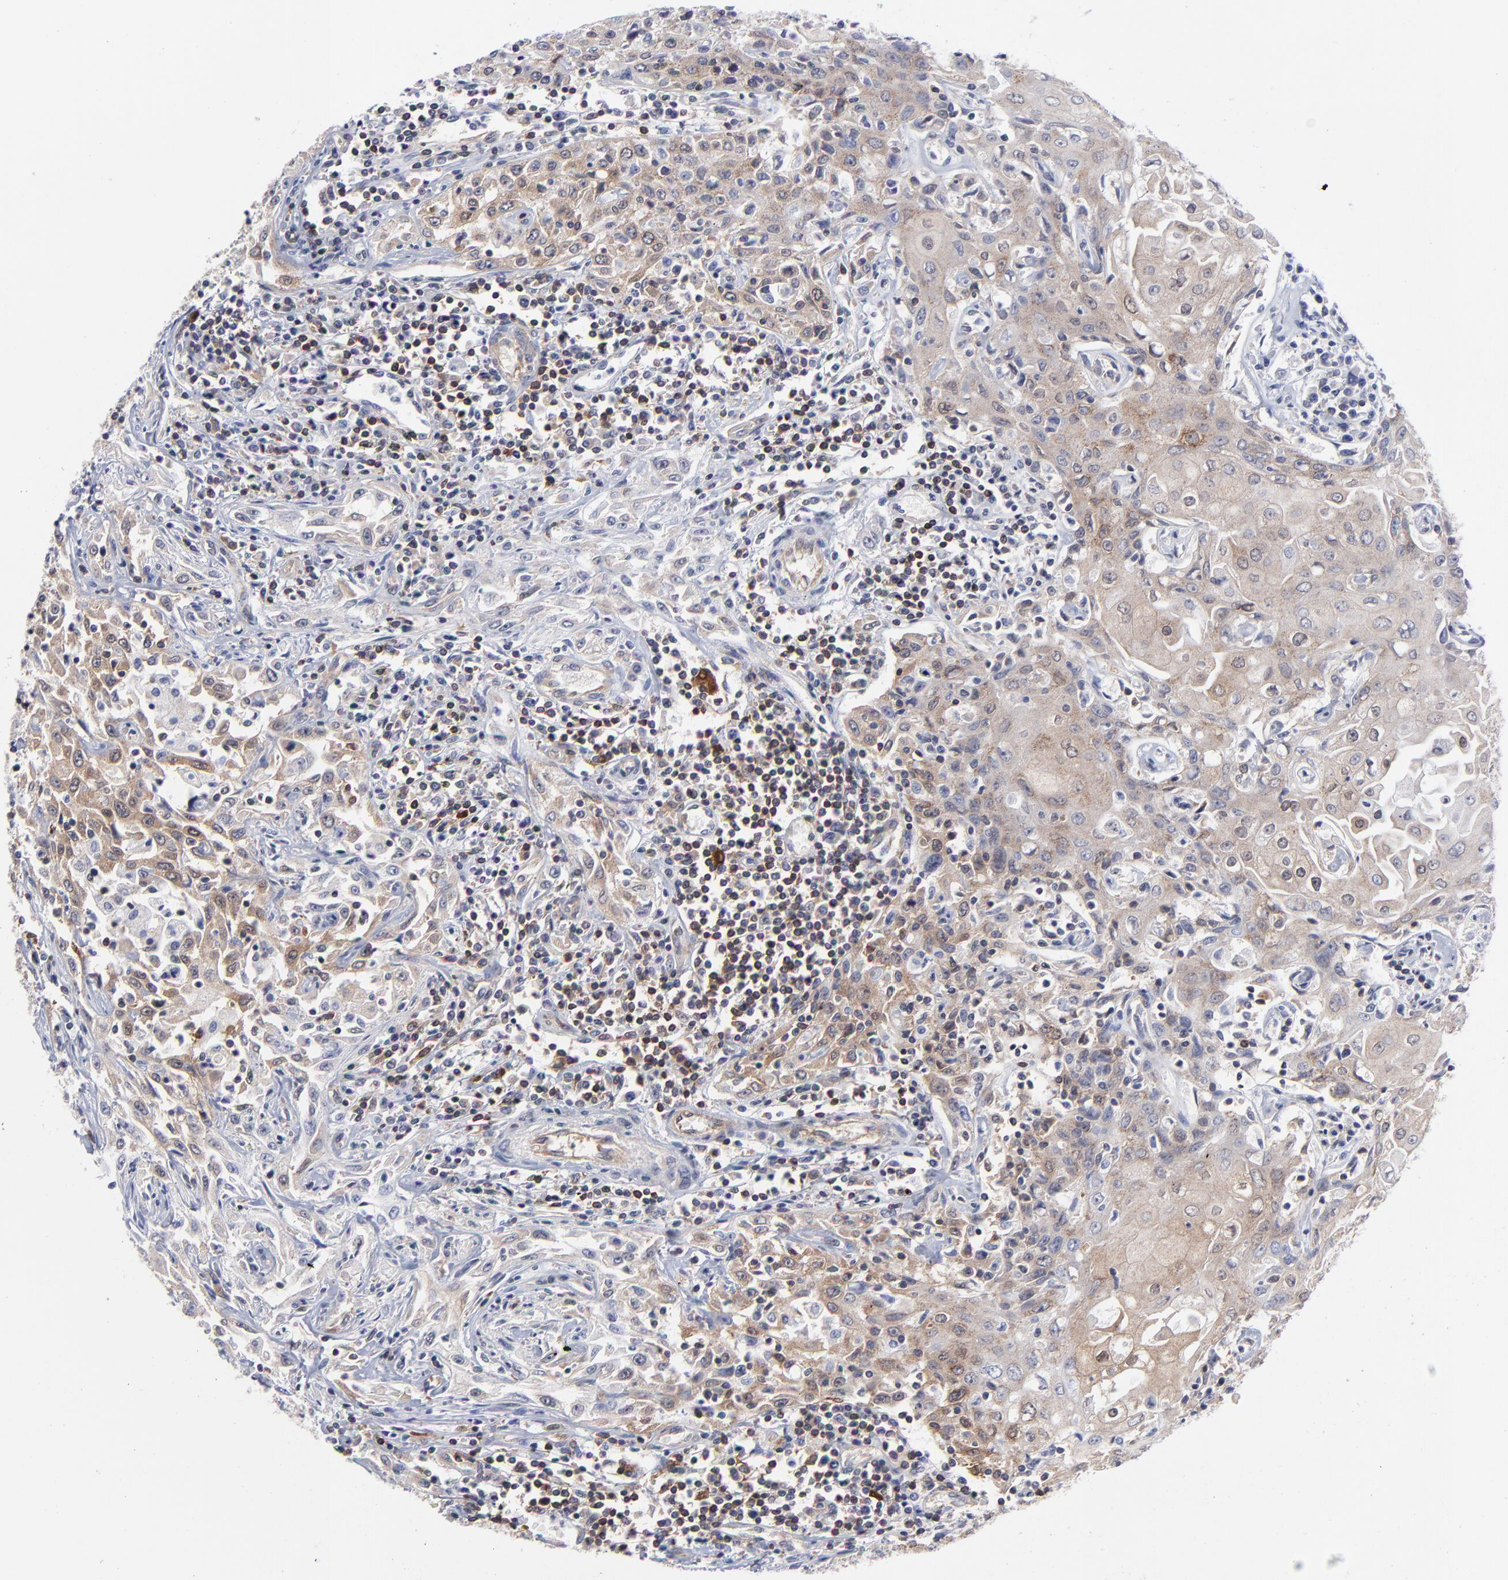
{"staining": {"intensity": "weak", "quantity": ">75%", "location": "cytoplasmic/membranous"}, "tissue": "head and neck cancer", "cell_type": "Tumor cells", "image_type": "cancer", "snomed": [{"axis": "morphology", "description": "Squamous cell carcinoma, NOS"}, {"axis": "topography", "description": "Oral tissue"}, {"axis": "topography", "description": "Head-Neck"}], "caption": "This is a photomicrograph of immunohistochemistry (IHC) staining of head and neck squamous cell carcinoma, which shows weak staining in the cytoplasmic/membranous of tumor cells.", "gene": "NFKBIA", "patient": {"sex": "female", "age": 76}}